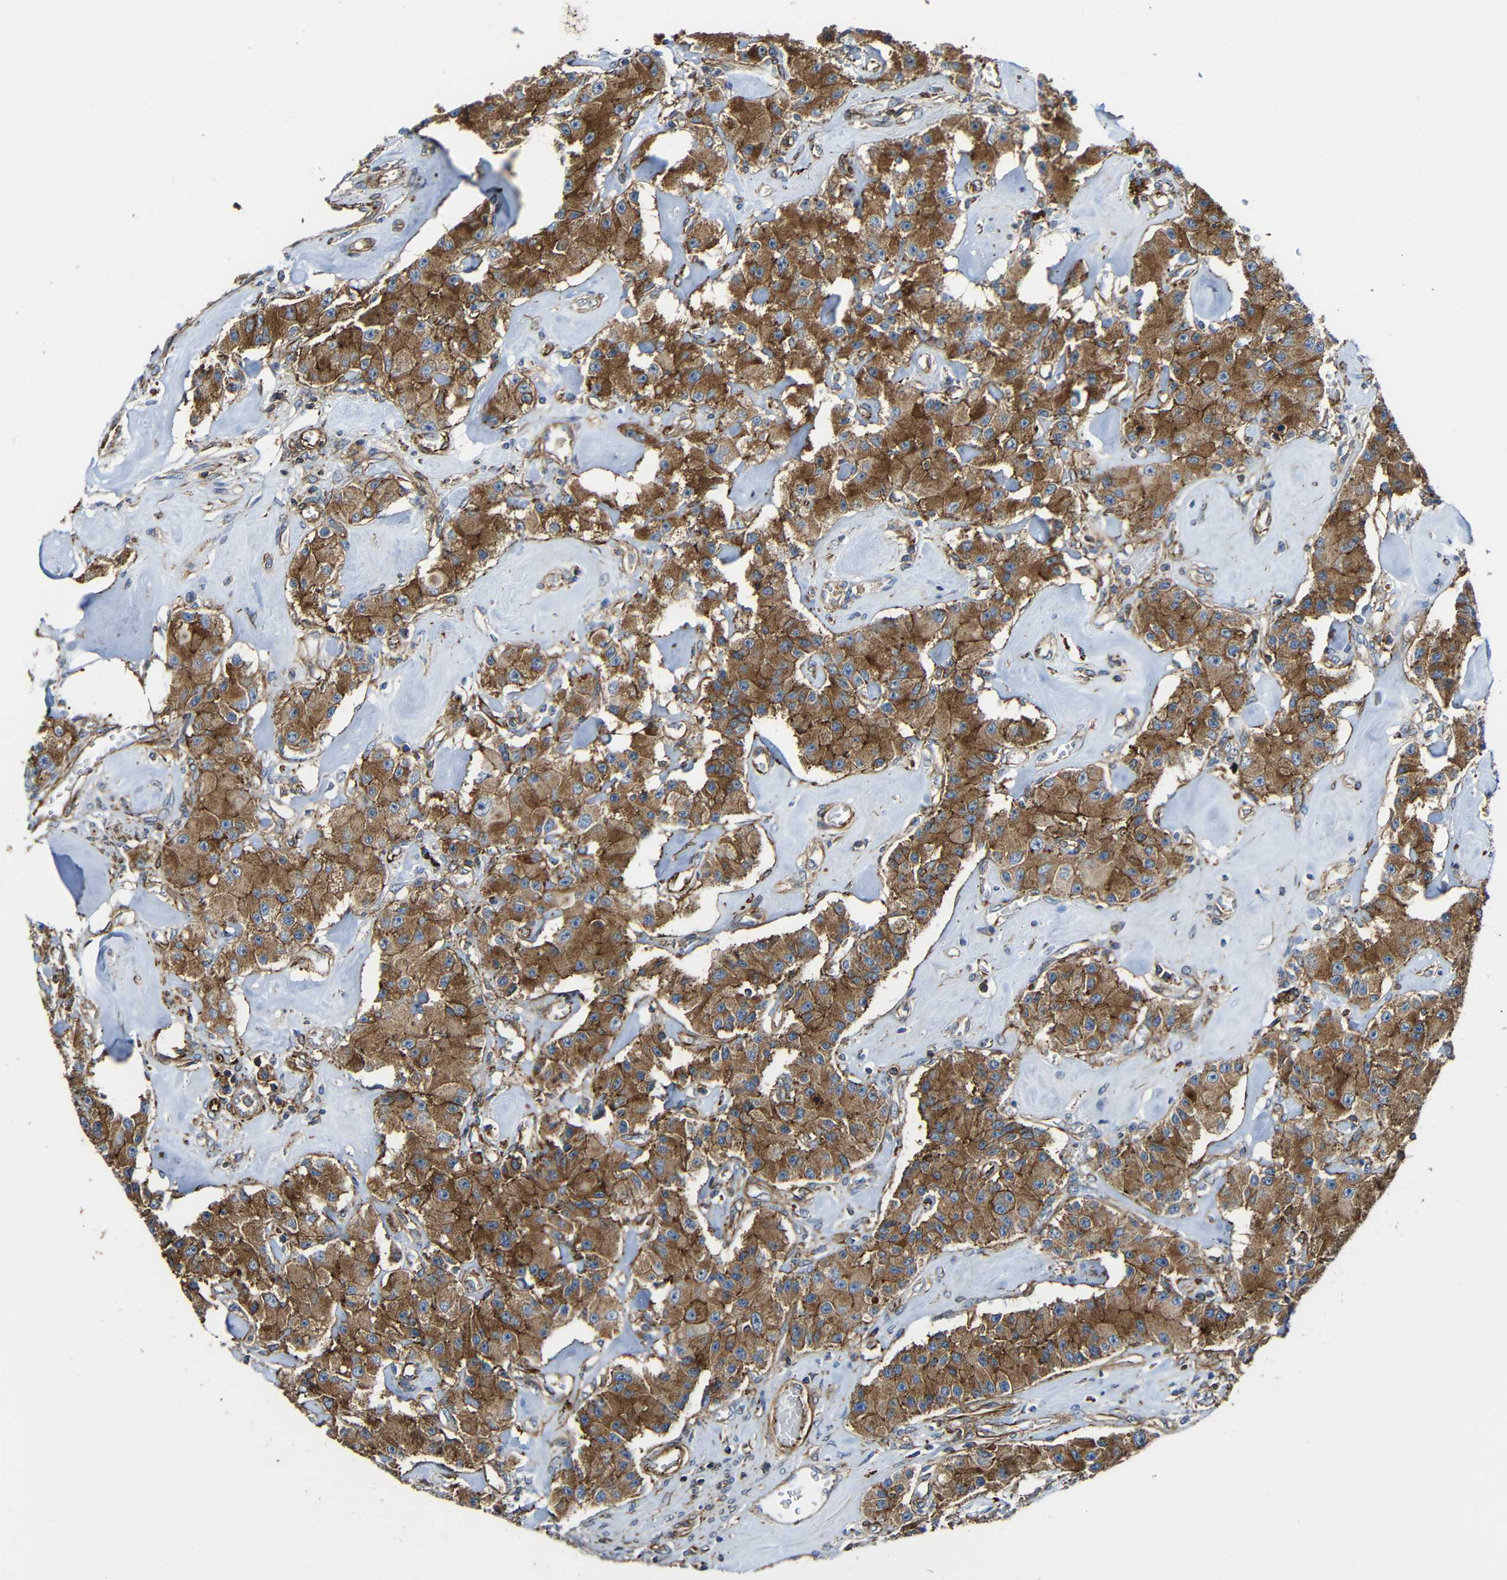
{"staining": {"intensity": "strong", "quantity": ">75%", "location": "cytoplasmic/membranous"}, "tissue": "carcinoid", "cell_type": "Tumor cells", "image_type": "cancer", "snomed": [{"axis": "morphology", "description": "Carcinoid, malignant, NOS"}, {"axis": "topography", "description": "Pancreas"}], "caption": "IHC image of human carcinoid stained for a protein (brown), which shows high levels of strong cytoplasmic/membranous expression in approximately >75% of tumor cells.", "gene": "IGSF10", "patient": {"sex": "male", "age": 41}}